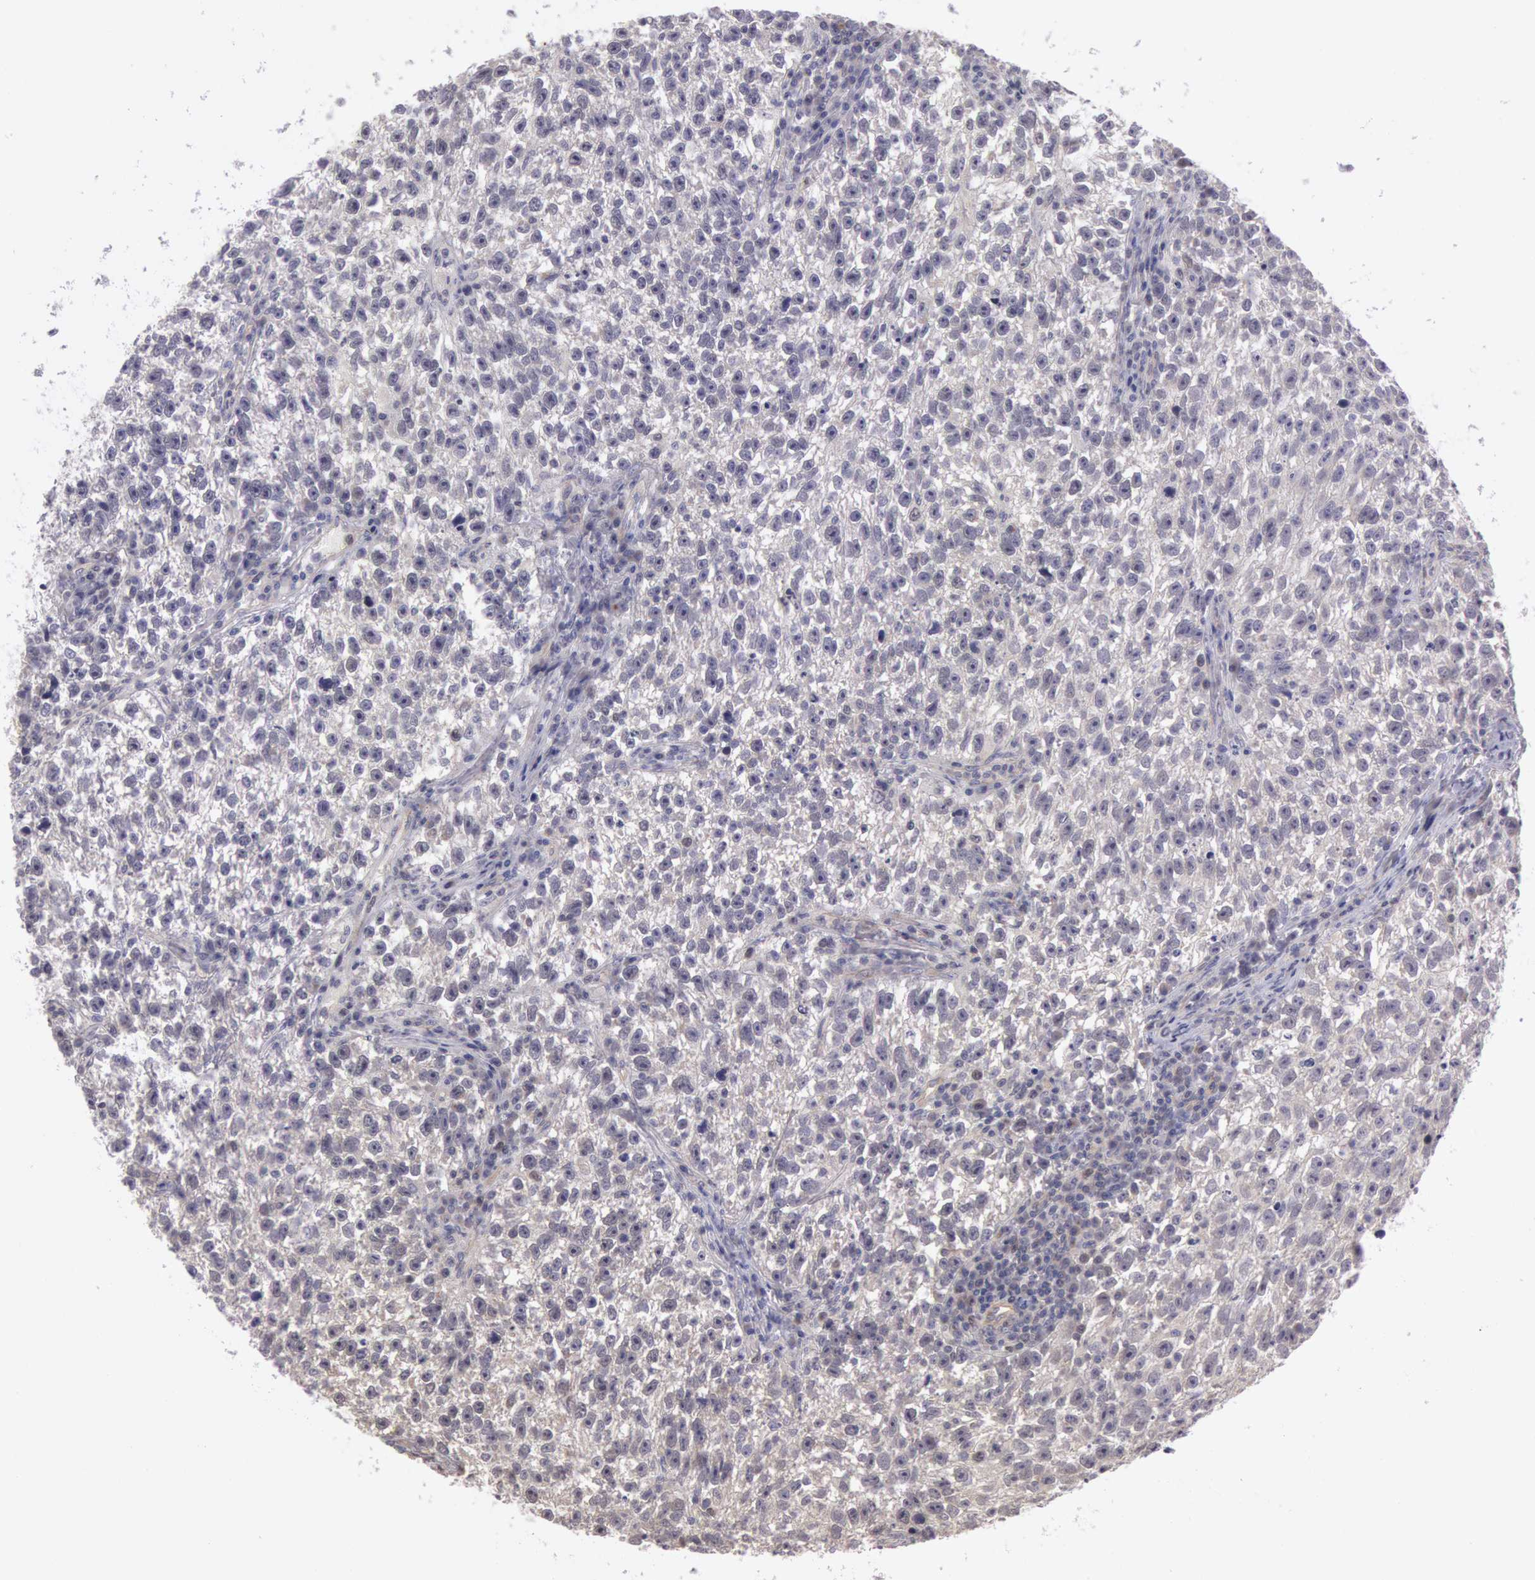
{"staining": {"intensity": "negative", "quantity": "none", "location": "none"}, "tissue": "testis cancer", "cell_type": "Tumor cells", "image_type": "cancer", "snomed": [{"axis": "morphology", "description": "Seminoma, NOS"}, {"axis": "topography", "description": "Testis"}], "caption": "There is no significant positivity in tumor cells of testis cancer (seminoma).", "gene": "AMOTL1", "patient": {"sex": "male", "age": 38}}